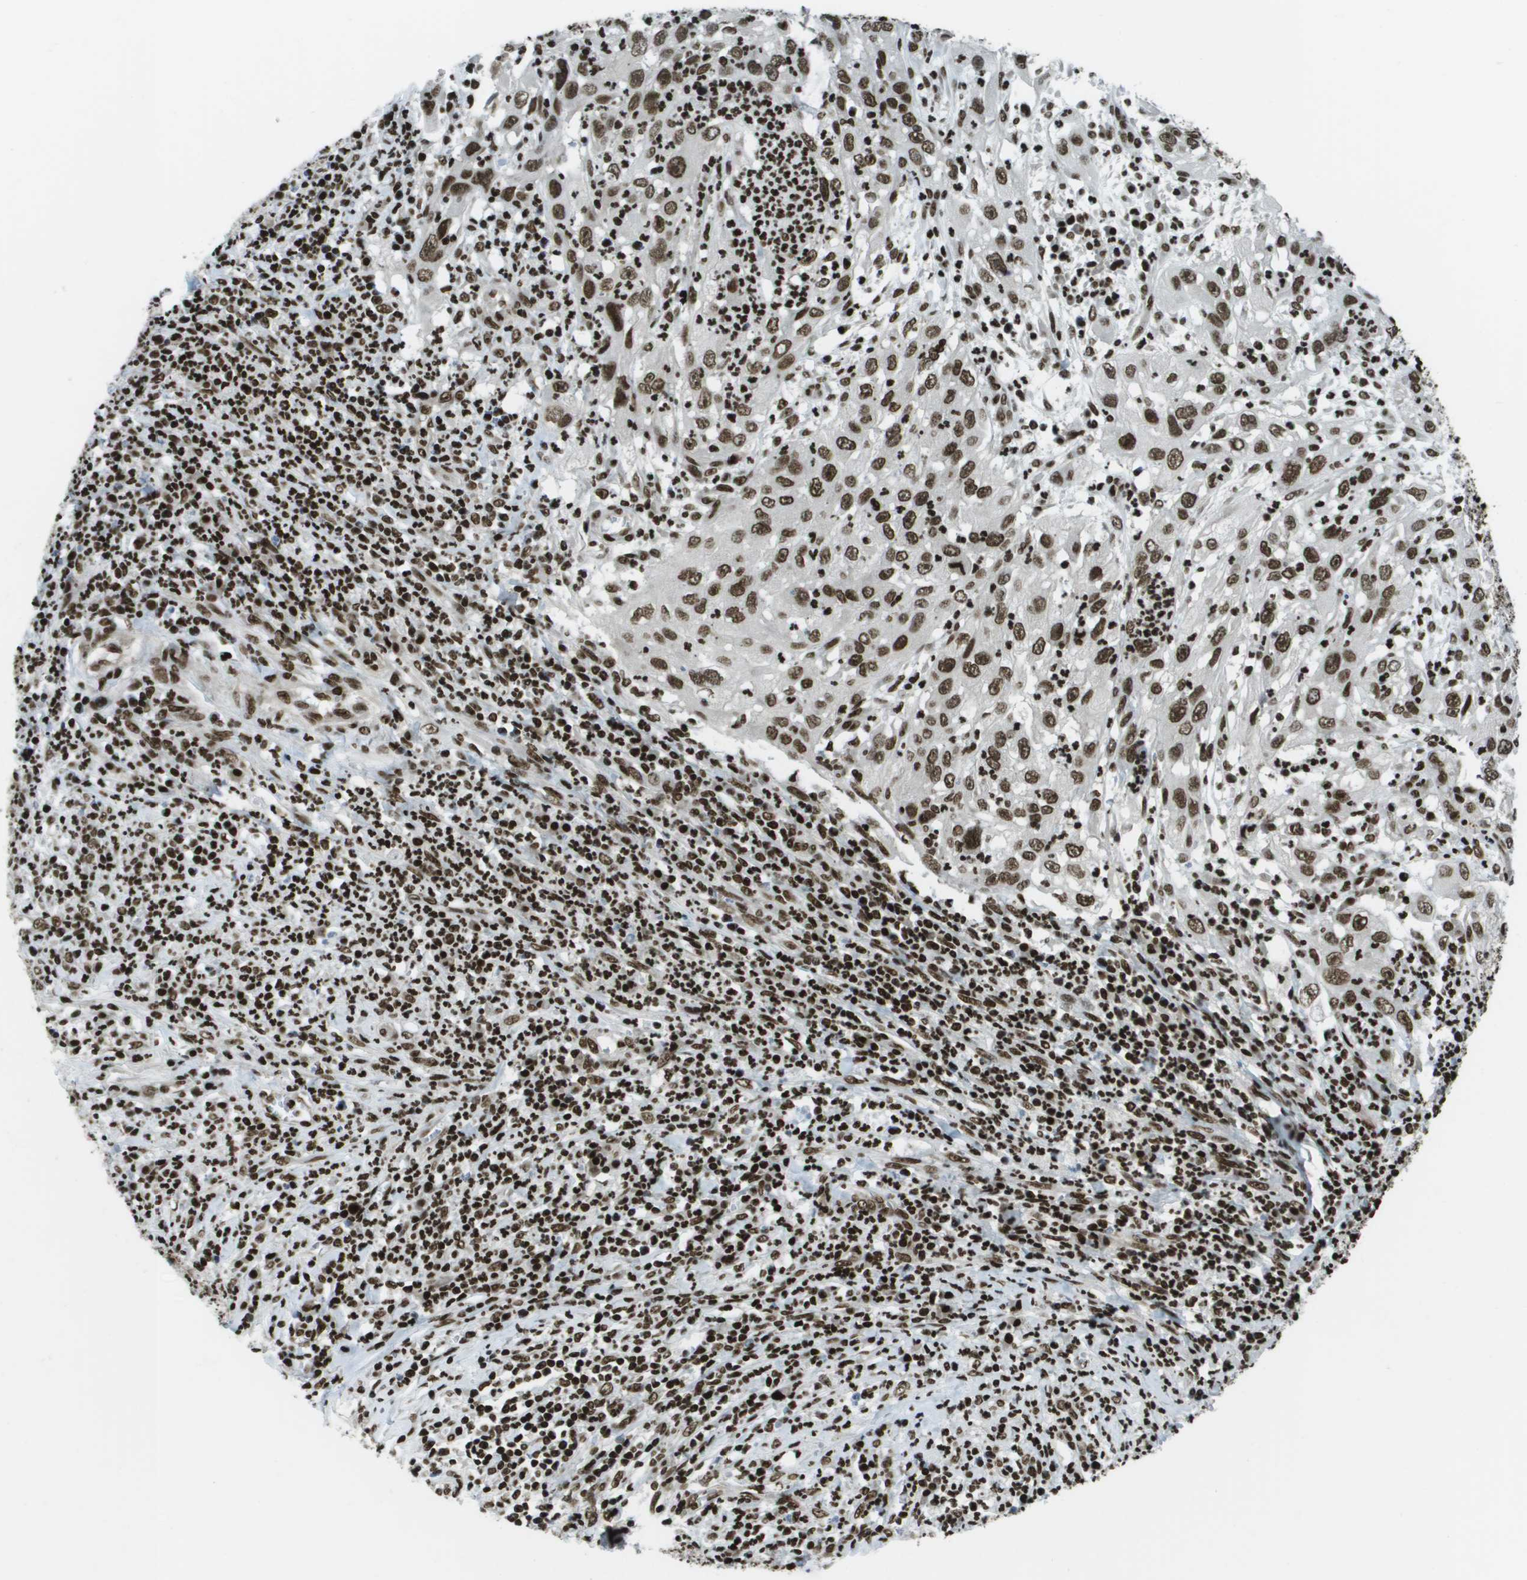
{"staining": {"intensity": "moderate", "quantity": ">75%", "location": "nuclear"}, "tissue": "cervical cancer", "cell_type": "Tumor cells", "image_type": "cancer", "snomed": [{"axis": "morphology", "description": "Squamous cell carcinoma, NOS"}, {"axis": "topography", "description": "Cervix"}], "caption": "Protein staining of cervical squamous cell carcinoma tissue reveals moderate nuclear staining in about >75% of tumor cells.", "gene": "GLYR1", "patient": {"sex": "female", "age": 32}}